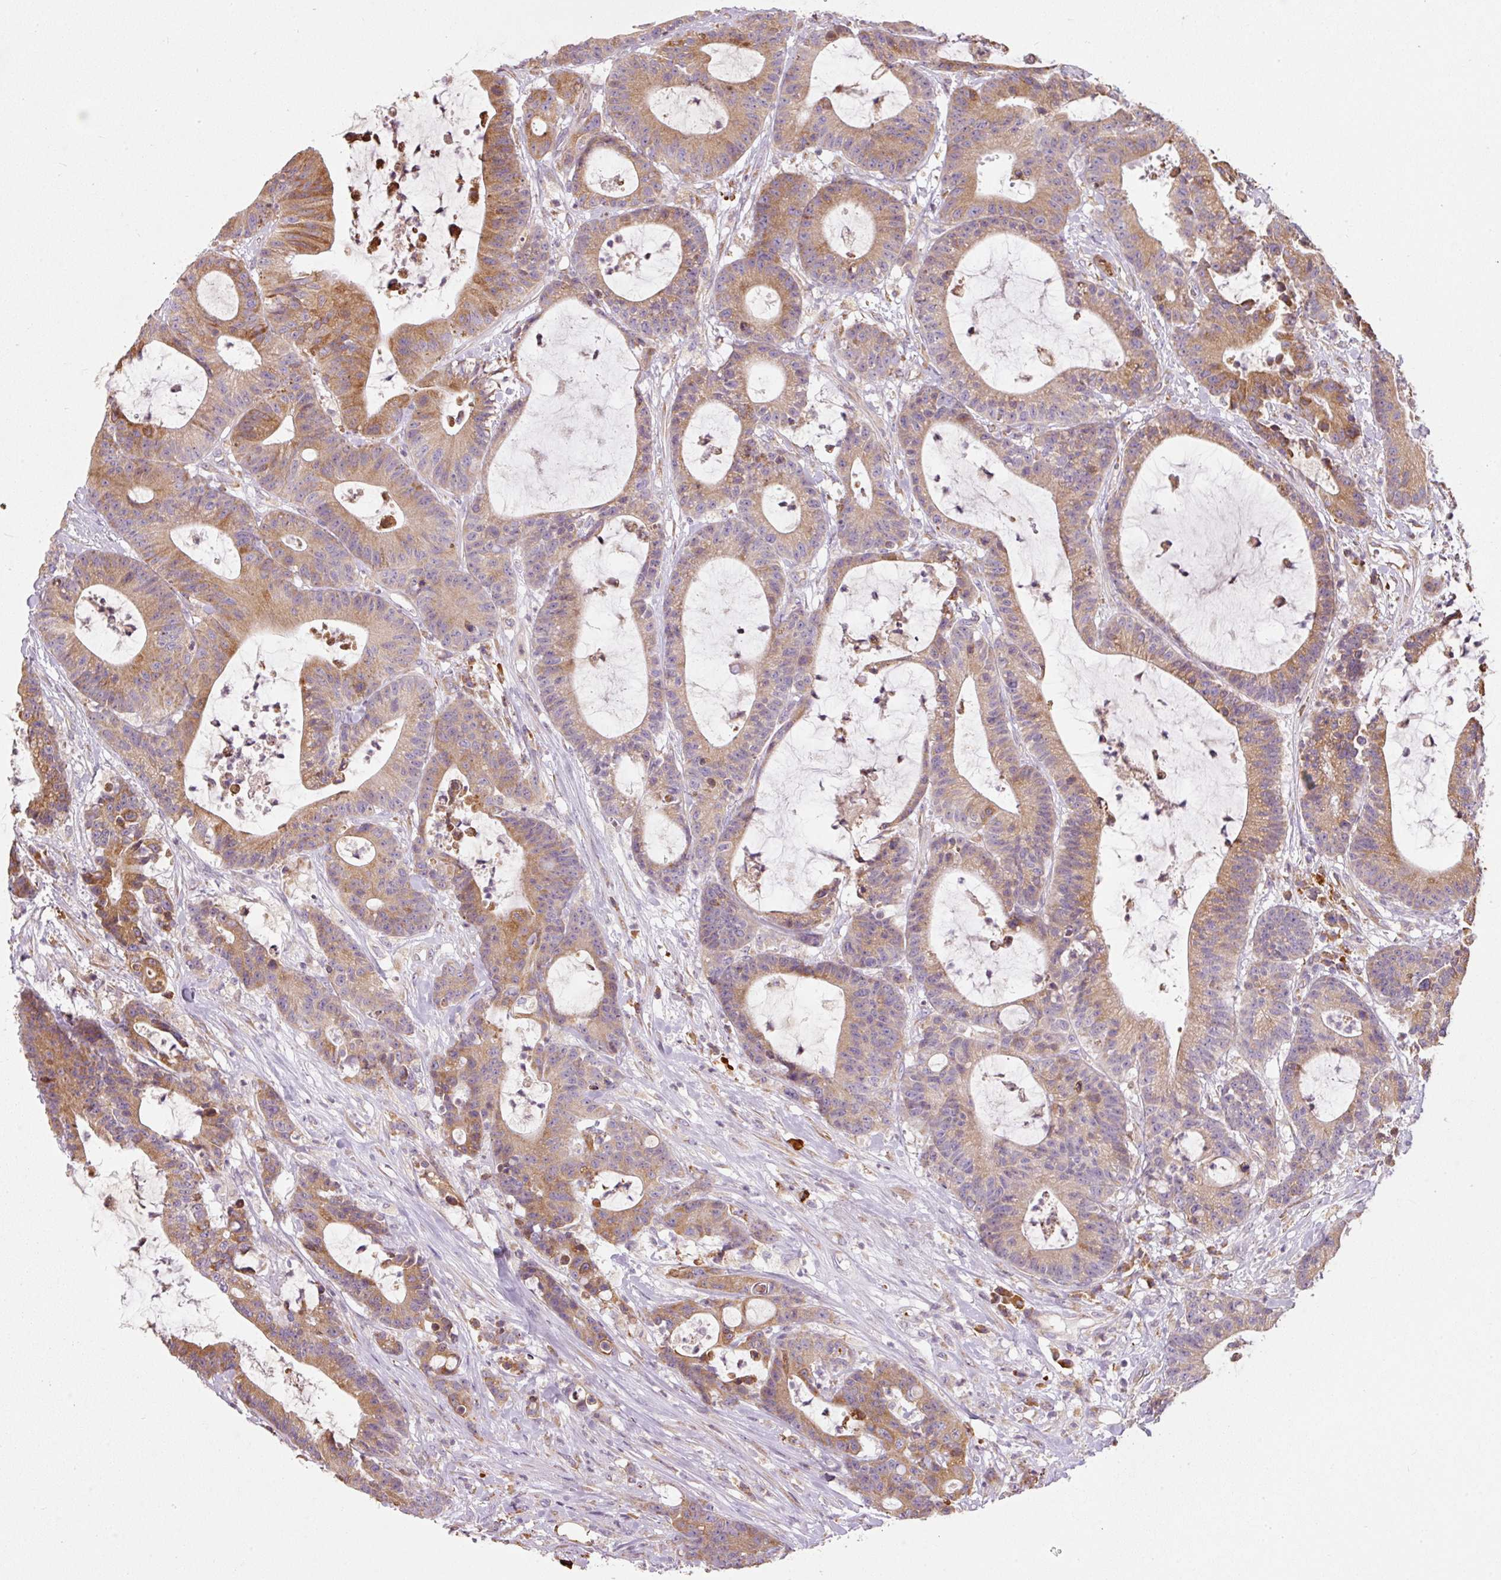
{"staining": {"intensity": "moderate", "quantity": ">75%", "location": "cytoplasmic/membranous"}, "tissue": "colorectal cancer", "cell_type": "Tumor cells", "image_type": "cancer", "snomed": [{"axis": "morphology", "description": "Adenocarcinoma, NOS"}, {"axis": "topography", "description": "Colon"}], "caption": "A brown stain labels moderate cytoplasmic/membranous expression of a protein in colorectal cancer tumor cells. (IHC, brightfield microscopy, high magnification).", "gene": "MORN4", "patient": {"sex": "female", "age": 84}}